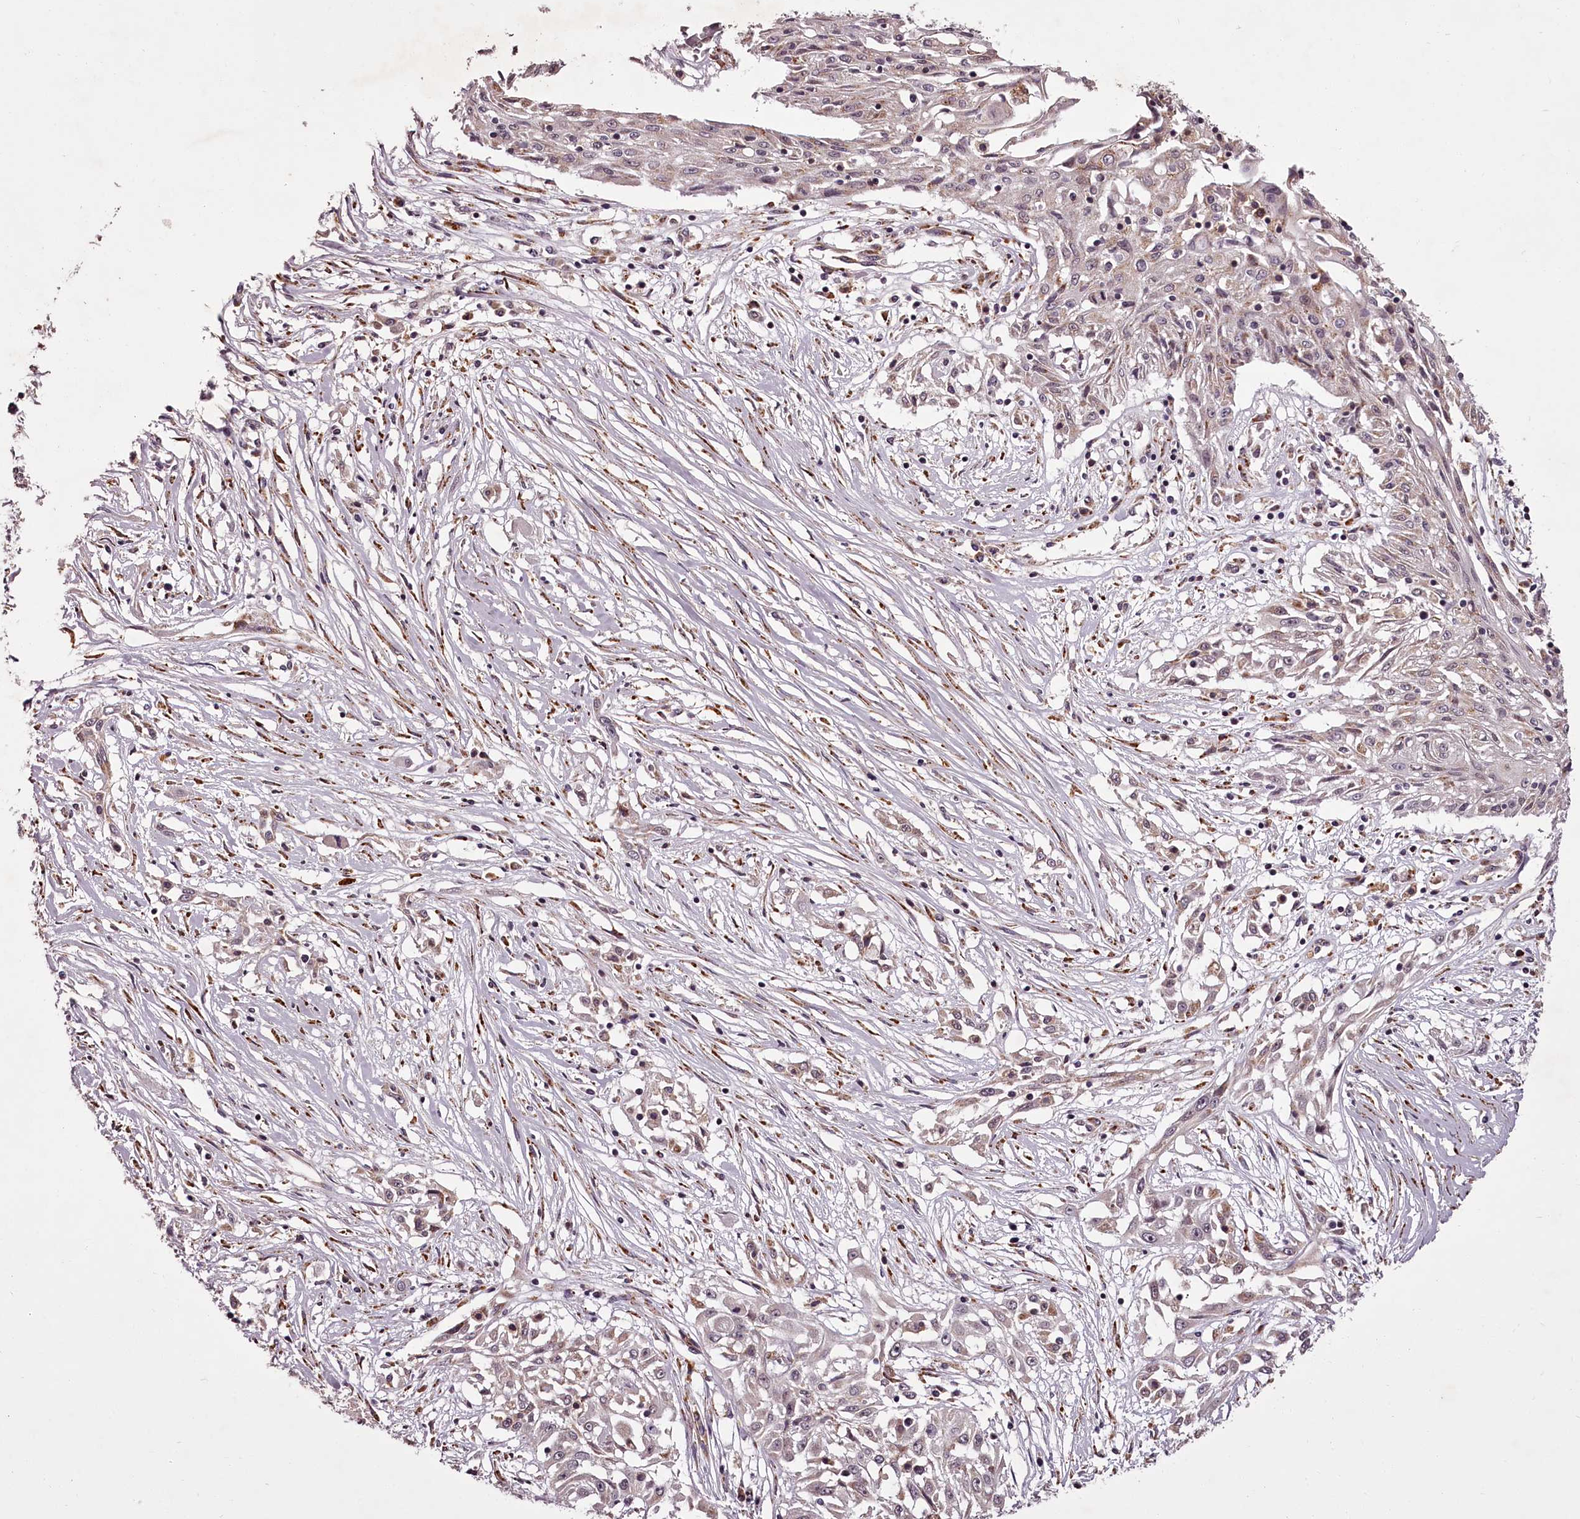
{"staining": {"intensity": "weak", "quantity": "<25%", "location": "nuclear"}, "tissue": "skin cancer", "cell_type": "Tumor cells", "image_type": "cancer", "snomed": [{"axis": "morphology", "description": "Squamous cell carcinoma, NOS"}, {"axis": "morphology", "description": "Squamous cell carcinoma, metastatic, NOS"}, {"axis": "topography", "description": "Skin"}, {"axis": "topography", "description": "Lymph node"}], "caption": "There is no significant expression in tumor cells of skin cancer (squamous cell carcinoma).", "gene": "CCDC92", "patient": {"sex": "male", "age": 75}}